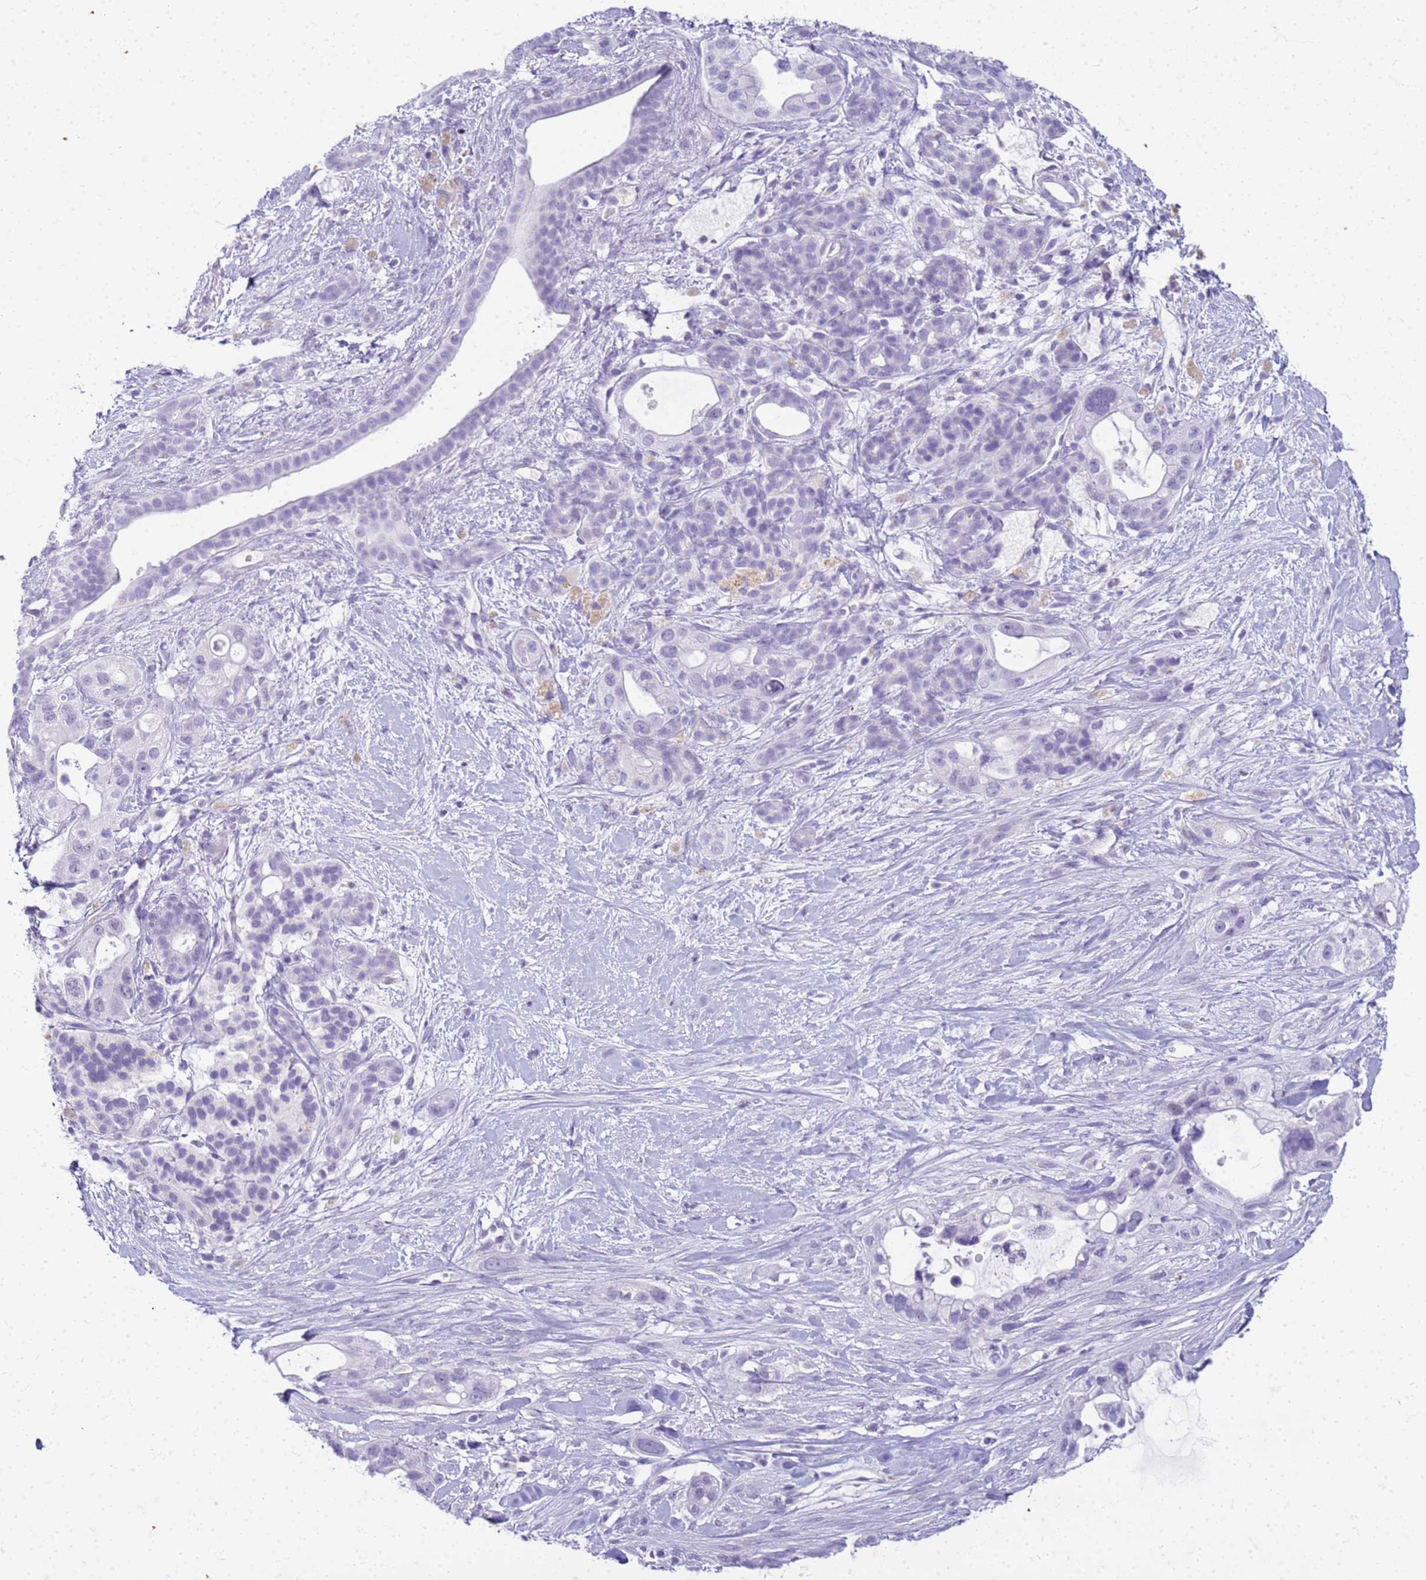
{"staining": {"intensity": "negative", "quantity": "none", "location": "none"}, "tissue": "pancreatic cancer", "cell_type": "Tumor cells", "image_type": "cancer", "snomed": [{"axis": "morphology", "description": "Adenocarcinoma, NOS"}, {"axis": "topography", "description": "Pancreas"}], "caption": "High power microscopy micrograph of an immunohistochemistry (IHC) micrograph of pancreatic cancer (adenocarcinoma), revealing no significant staining in tumor cells.", "gene": "CFAP100", "patient": {"sex": "male", "age": 44}}